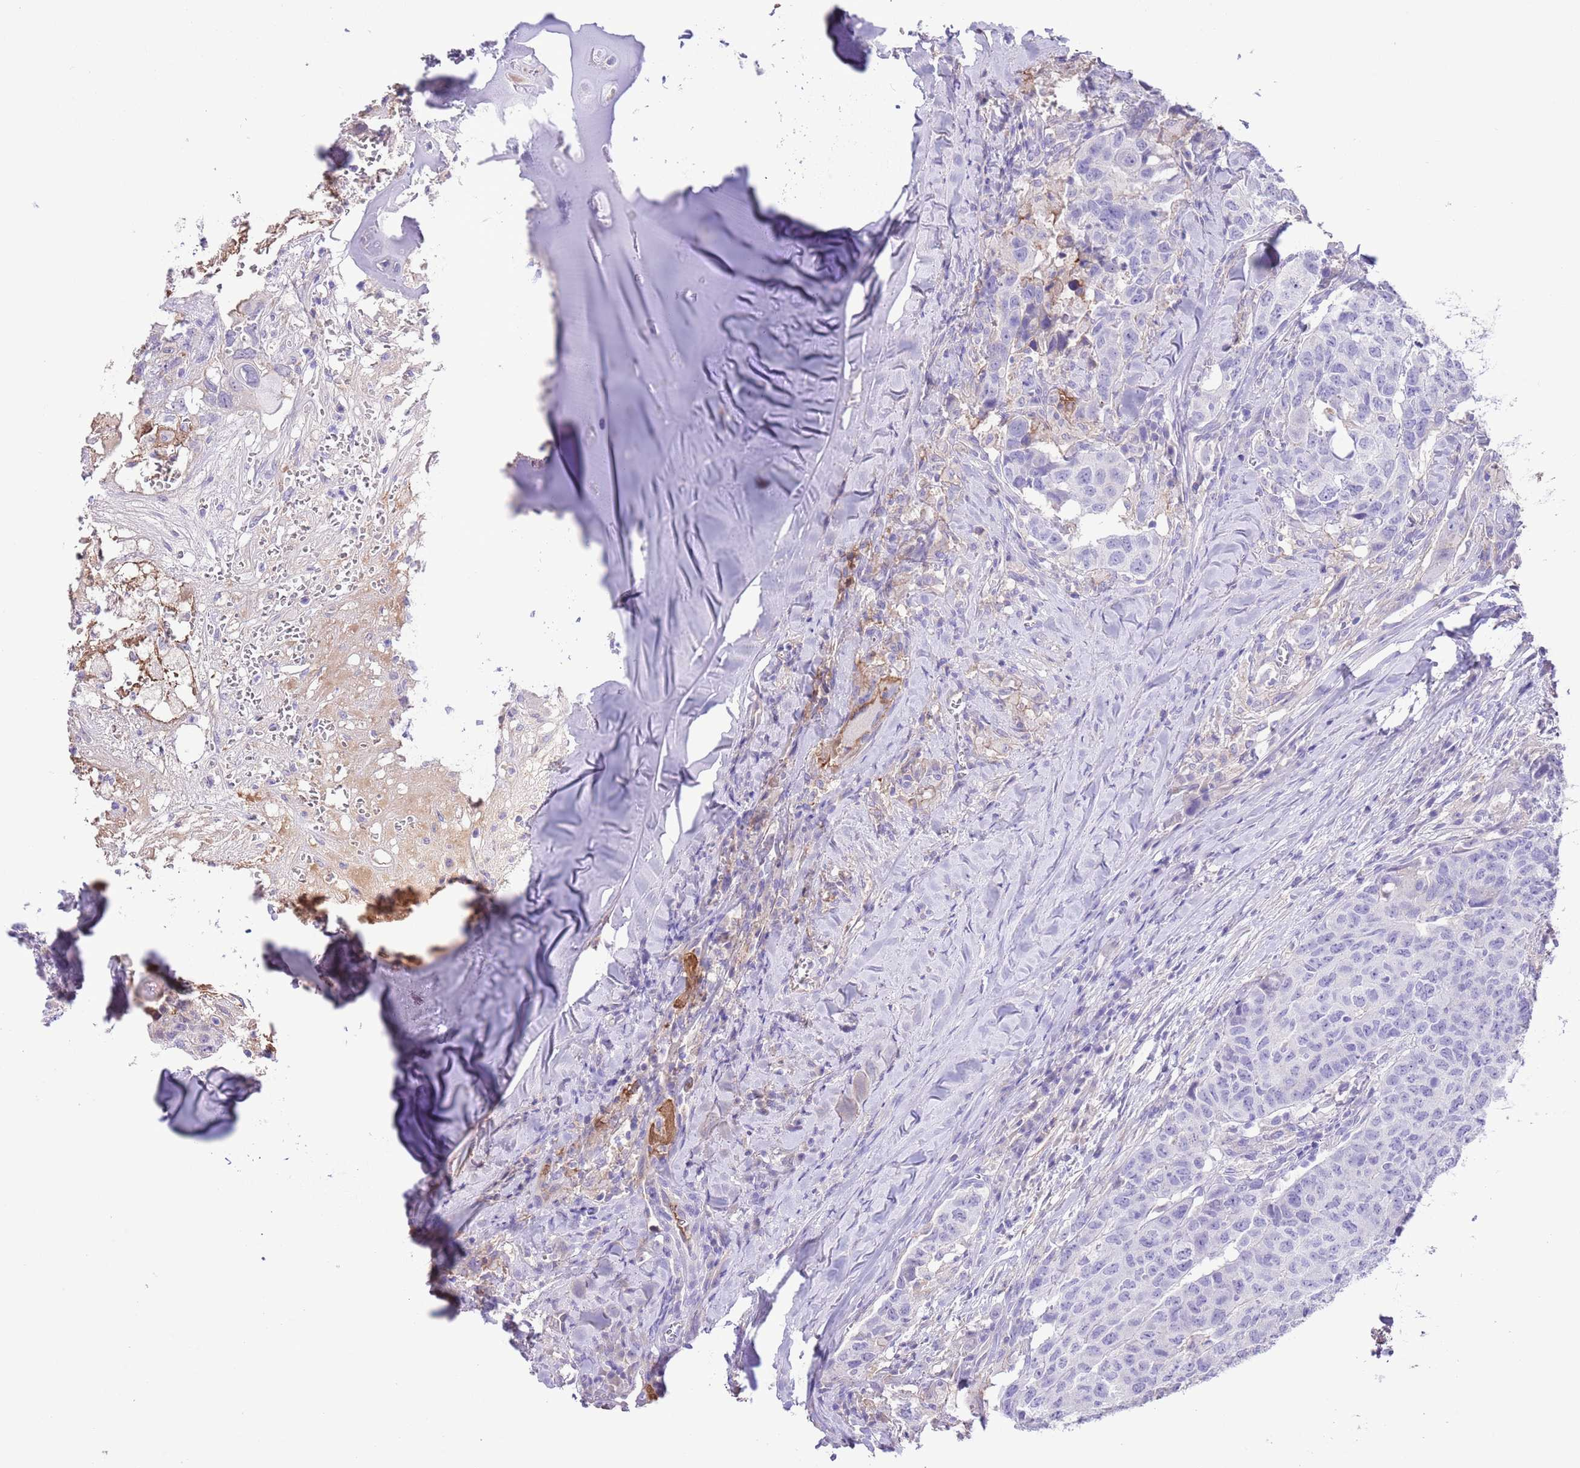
{"staining": {"intensity": "negative", "quantity": "none", "location": "none"}, "tissue": "head and neck cancer", "cell_type": "Tumor cells", "image_type": "cancer", "snomed": [{"axis": "morphology", "description": "Normal tissue, NOS"}, {"axis": "morphology", "description": "Squamous cell carcinoma, NOS"}, {"axis": "topography", "description": "Skeletal muscle"}, {"axis": "topography", "description": "Vascular tissue"}, {"axis": "topography", "description": "Peripheral nerve tissue"}, {"axis": "topography", "description": "Head-Neck"}], "caption": "This micrograph is of head and neck cancer stained with immunohistochemistry (IHC) to label a protein in brown with the nuclei are counter-stained blue. There is no expression in tumor cells. (DAB (3,3'-diaminobenzidine) immunohistochemistry (IHC) visualized using brightfield microscopy, high magnification).", "gene": "IGF1", "patient": {"sex": "male", "age": 66}}